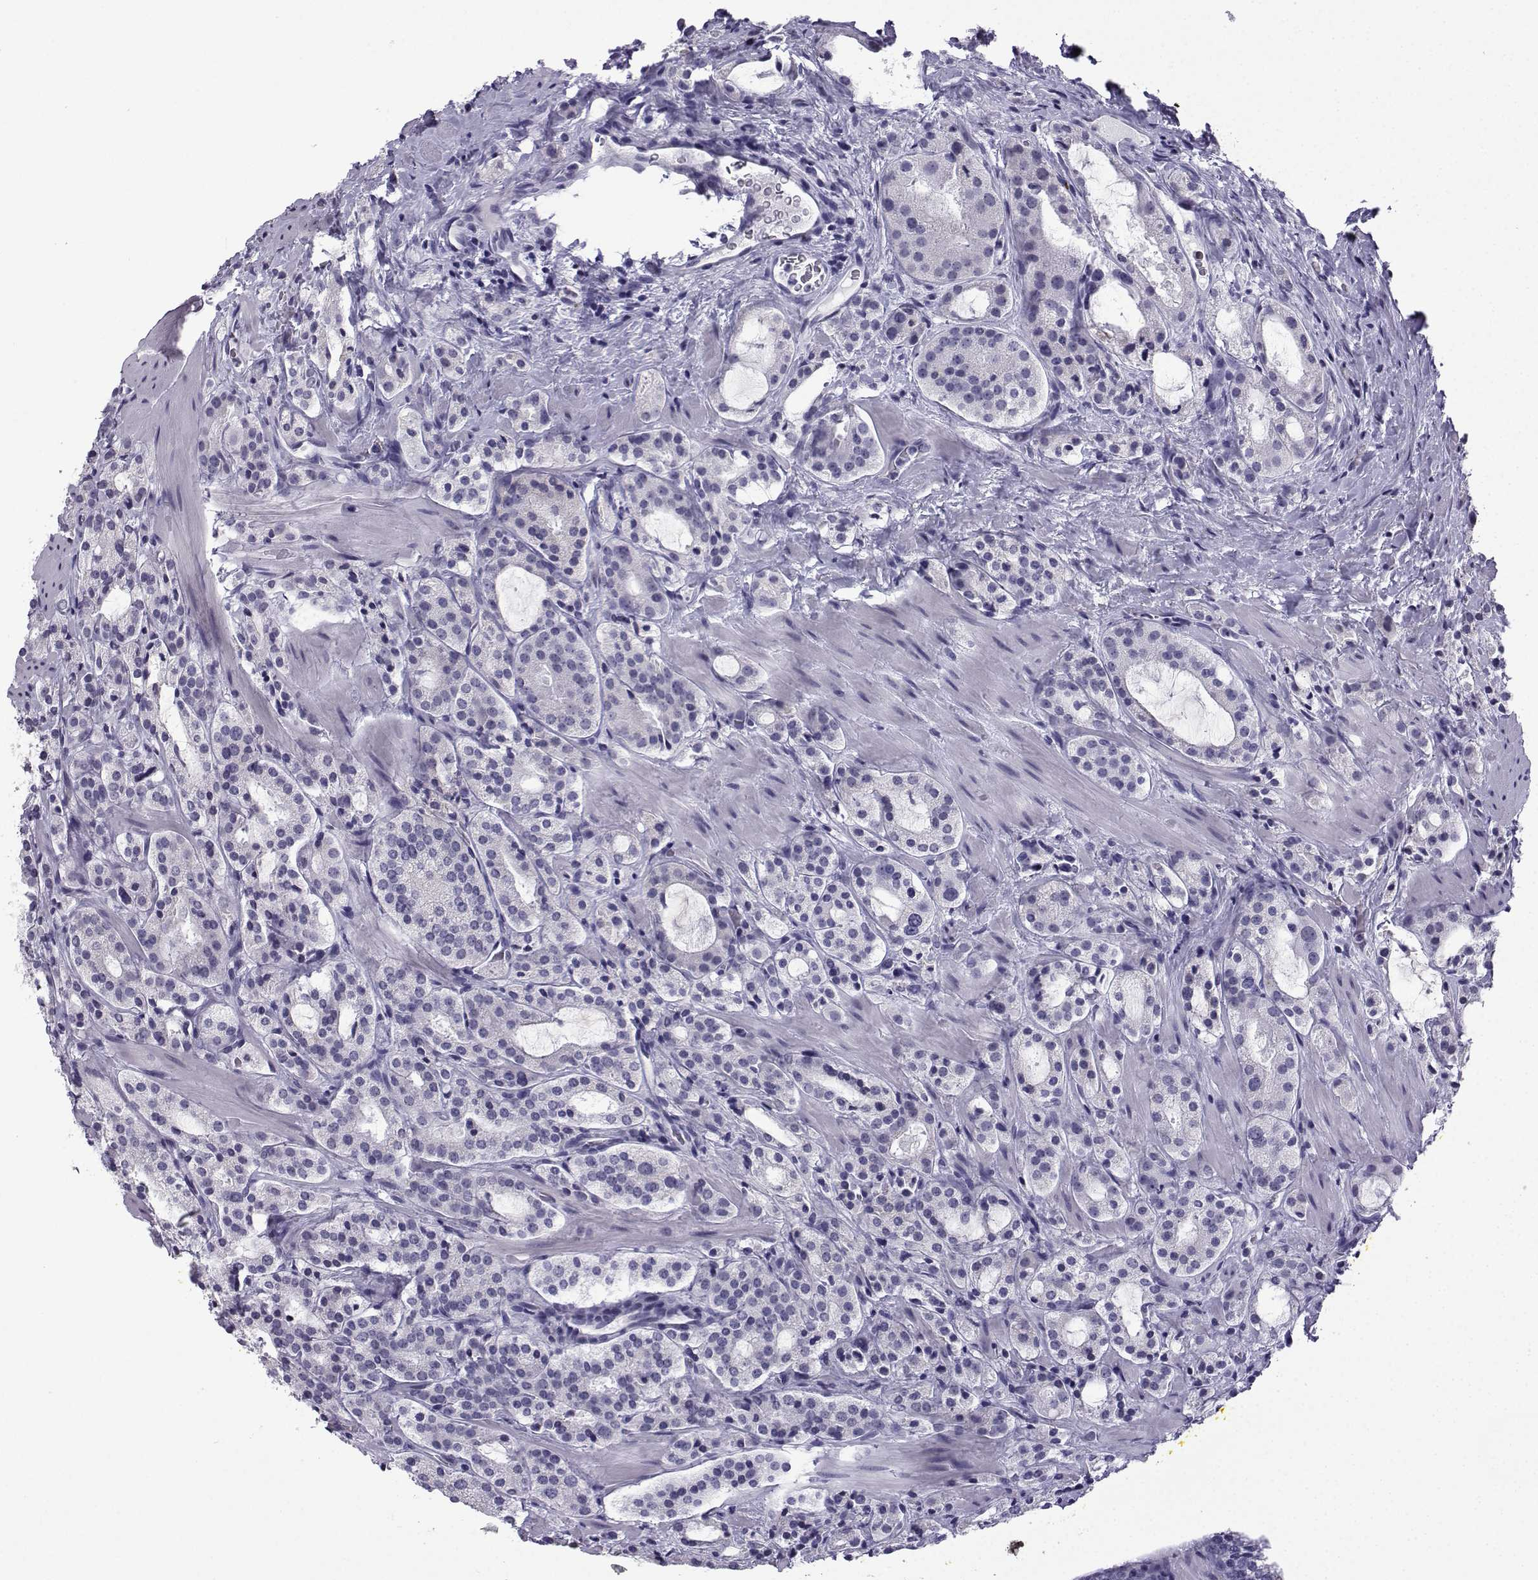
{"staining": {"intensity": "negative", "quantity": "none", "location": "none"}, "tissue": "prostate cancer", "cell_type": "Tumor cells", "image_type": "cancer", "snomed": [{"axis": "morphology", "description": "Adenocarcinoma, NOS"}, {"axis": "morphology", "description": "Adenocarcinoma, High grade"}, {"axis": "topography", "description": "Prostate"}], "caption": "Immunohistochemistry (IHC) image of human adenocarcinoma (high-grade) (prostate) stained for a protein (brown), which reveals no positivity in tumor cells.", "gene": "MRGBP", "patient": {"sex": "male", "age": 62}}